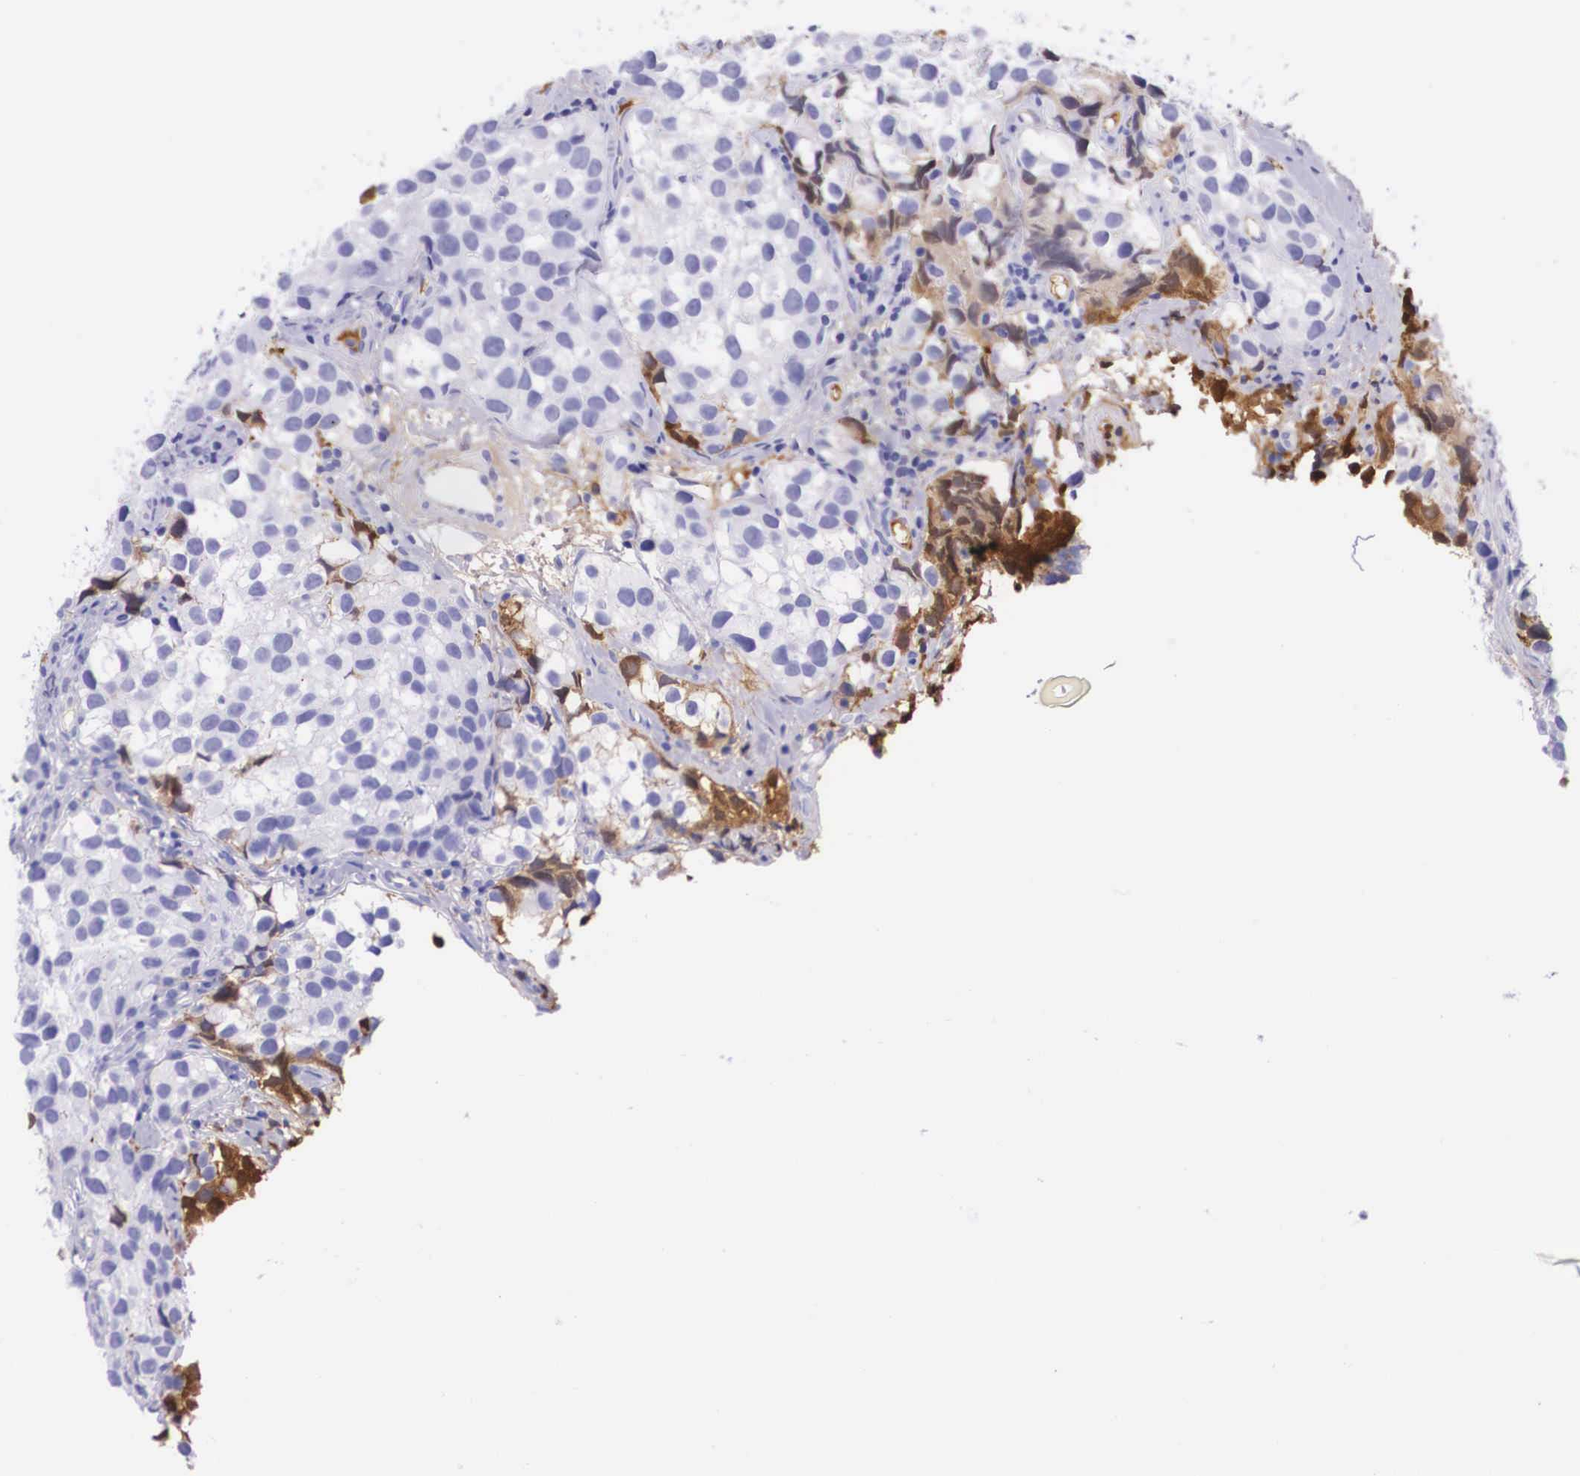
{"staining": {"intensity": "negative", "quantity": "none", "location": "none"}, "tissue": "testis cancer", "cell_type": "Tumor cells", "image_type": "cancer", "snomed": [{"axis": "morphology", "description": "Seminoma, NOS"}, {"axis": "topography", "description": "Testis"}], "caption": "IHC photomicrograph of human testis cancer stained for a protein (brown), which reveals no positivity in tumor cells. (DAB immunohistochemistry (IHC) with hematoxylin counter stain).", "gene": "PLG", "patient": {"sex": "male", "age": 39}}